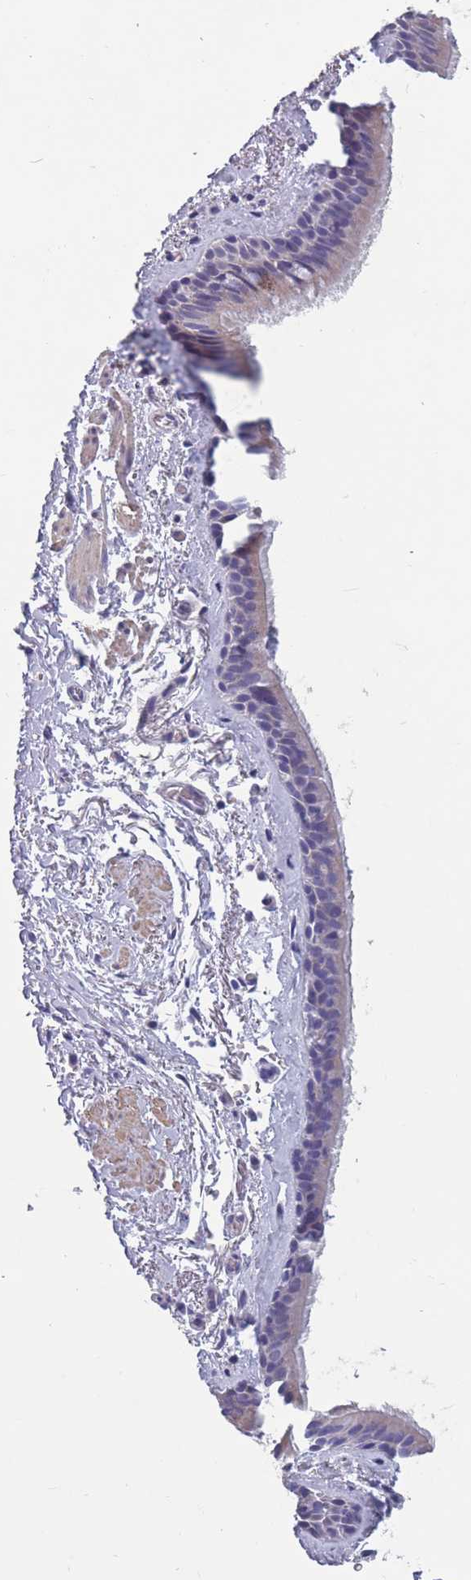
{"staining": {"intensity": "negative", "quantity": "none", "location": "none"}, "tissue": "bronchus", "cell_type": "Respiratory epithelial cells", "image_type": "normal", "snomed": [{"axis": "morphology", "description": "Normal tissue, NOS"}, {"axis": "topography", "description": "Lymph node"}, {"axis": "topography", "description": "Cartilage tissue"}, {"axis": "topography", "description": "Bronchus"}], "caption": "Protein analysis of normal bronchus demonstrates no significant positivity in respiratory epithelial cells. (DAB (3,3'-diaminobenzidine) immunohistochemistry (IHC), high magnification).", "gene": "OR4C5", "patient": {"sex": "female", "age": 70}}